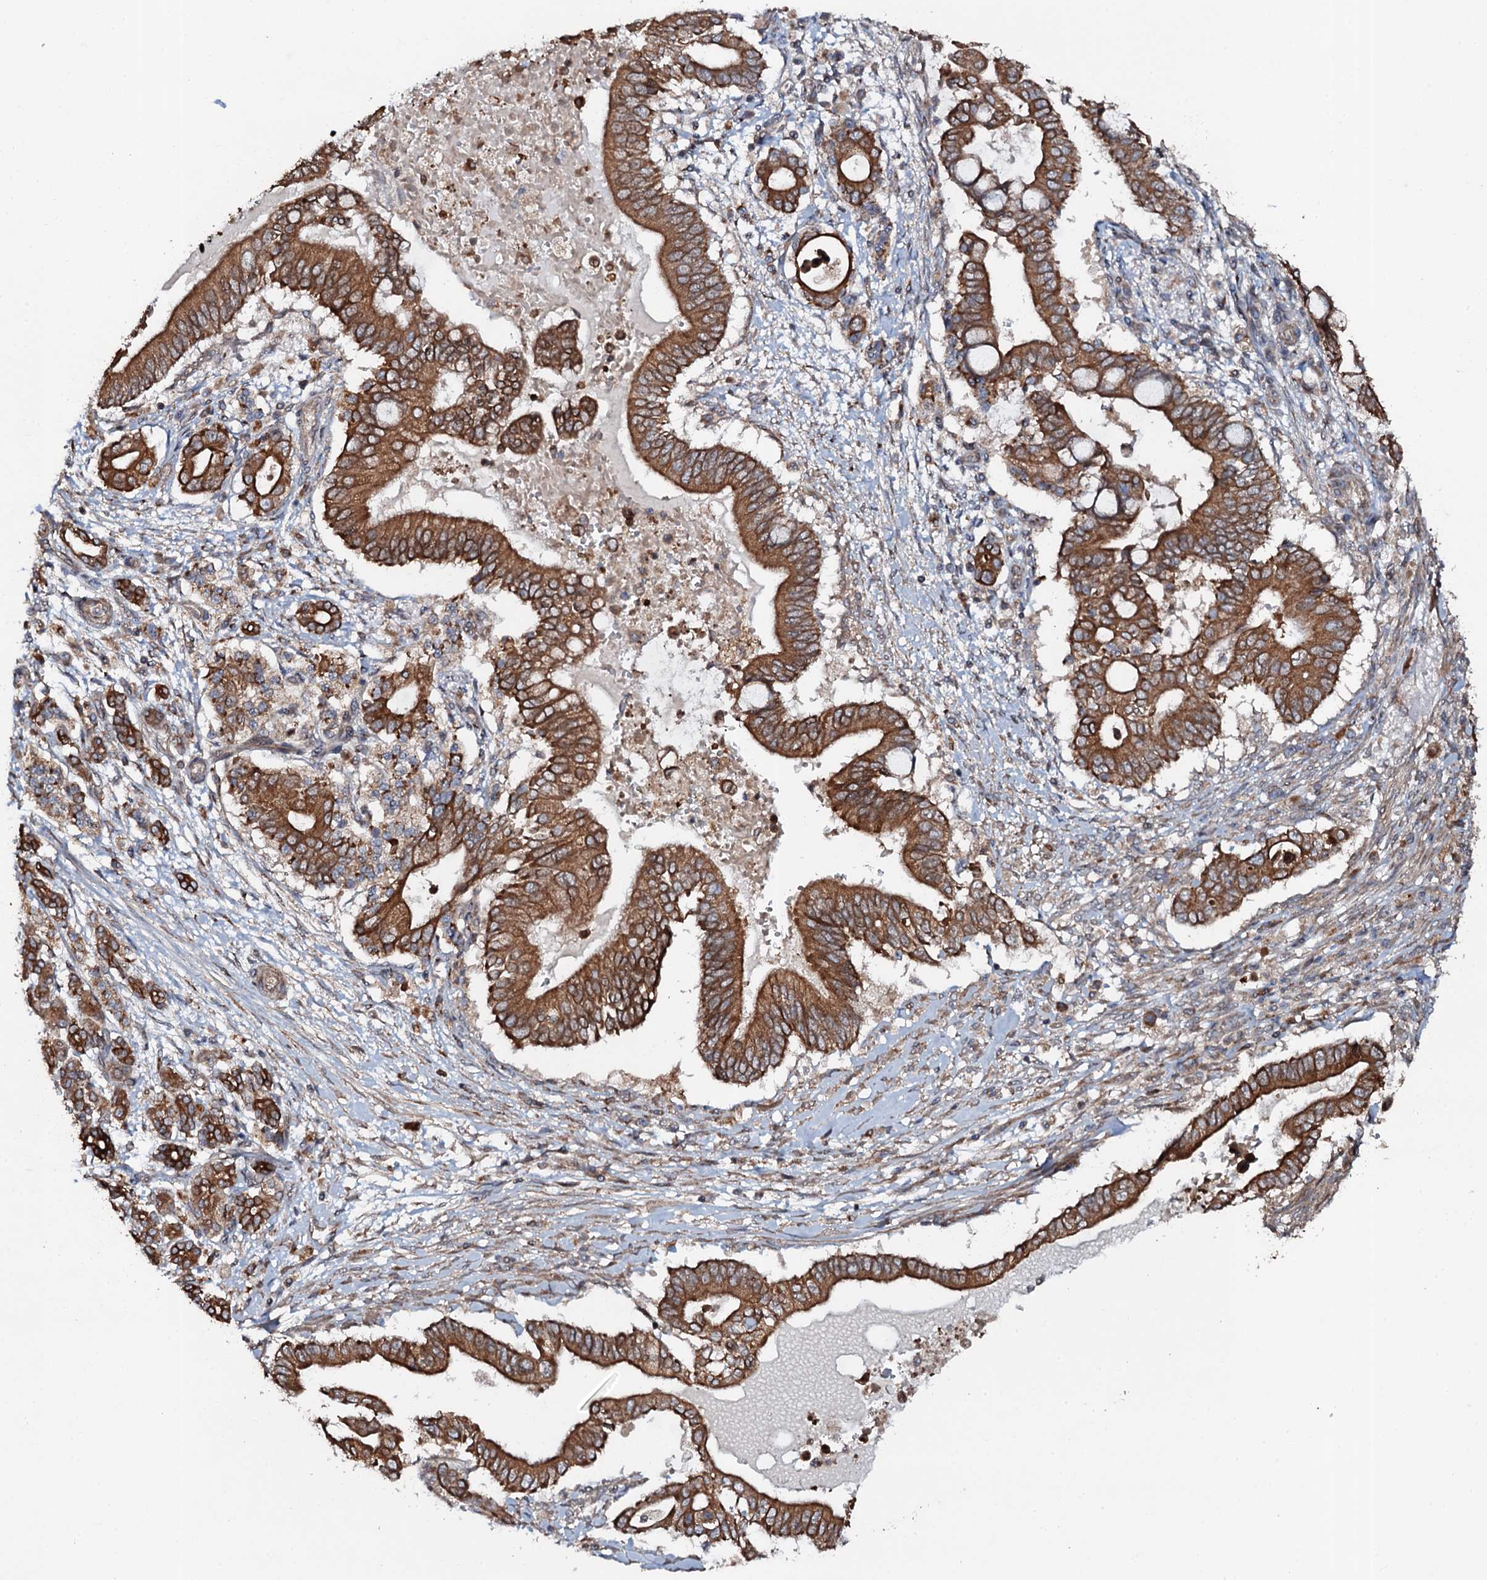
{"staining": {"intensity": "strong", "quantity": ">75%", "location": "cytoplasmic/membranous"}, "tissue": "pancreatic cancer", "cell_type": "Tumor cells", "image_type": "cancer", "snomed": [{"axis": "morphology", "description": "Adenocarcinoma, NOS"}, {"axis": "topography", "description": "Pancreas"}], "caption": "Pancreatic cancer stained with DAB (3,3'-diaminobenzidine) immunohistochemistry (IHC) displays high levels of strong cytoplasmic/membranous positivity in about >75% of tumor cells.", "gene": "GLCE", "patient": {"sex": "male", "age": 68}}